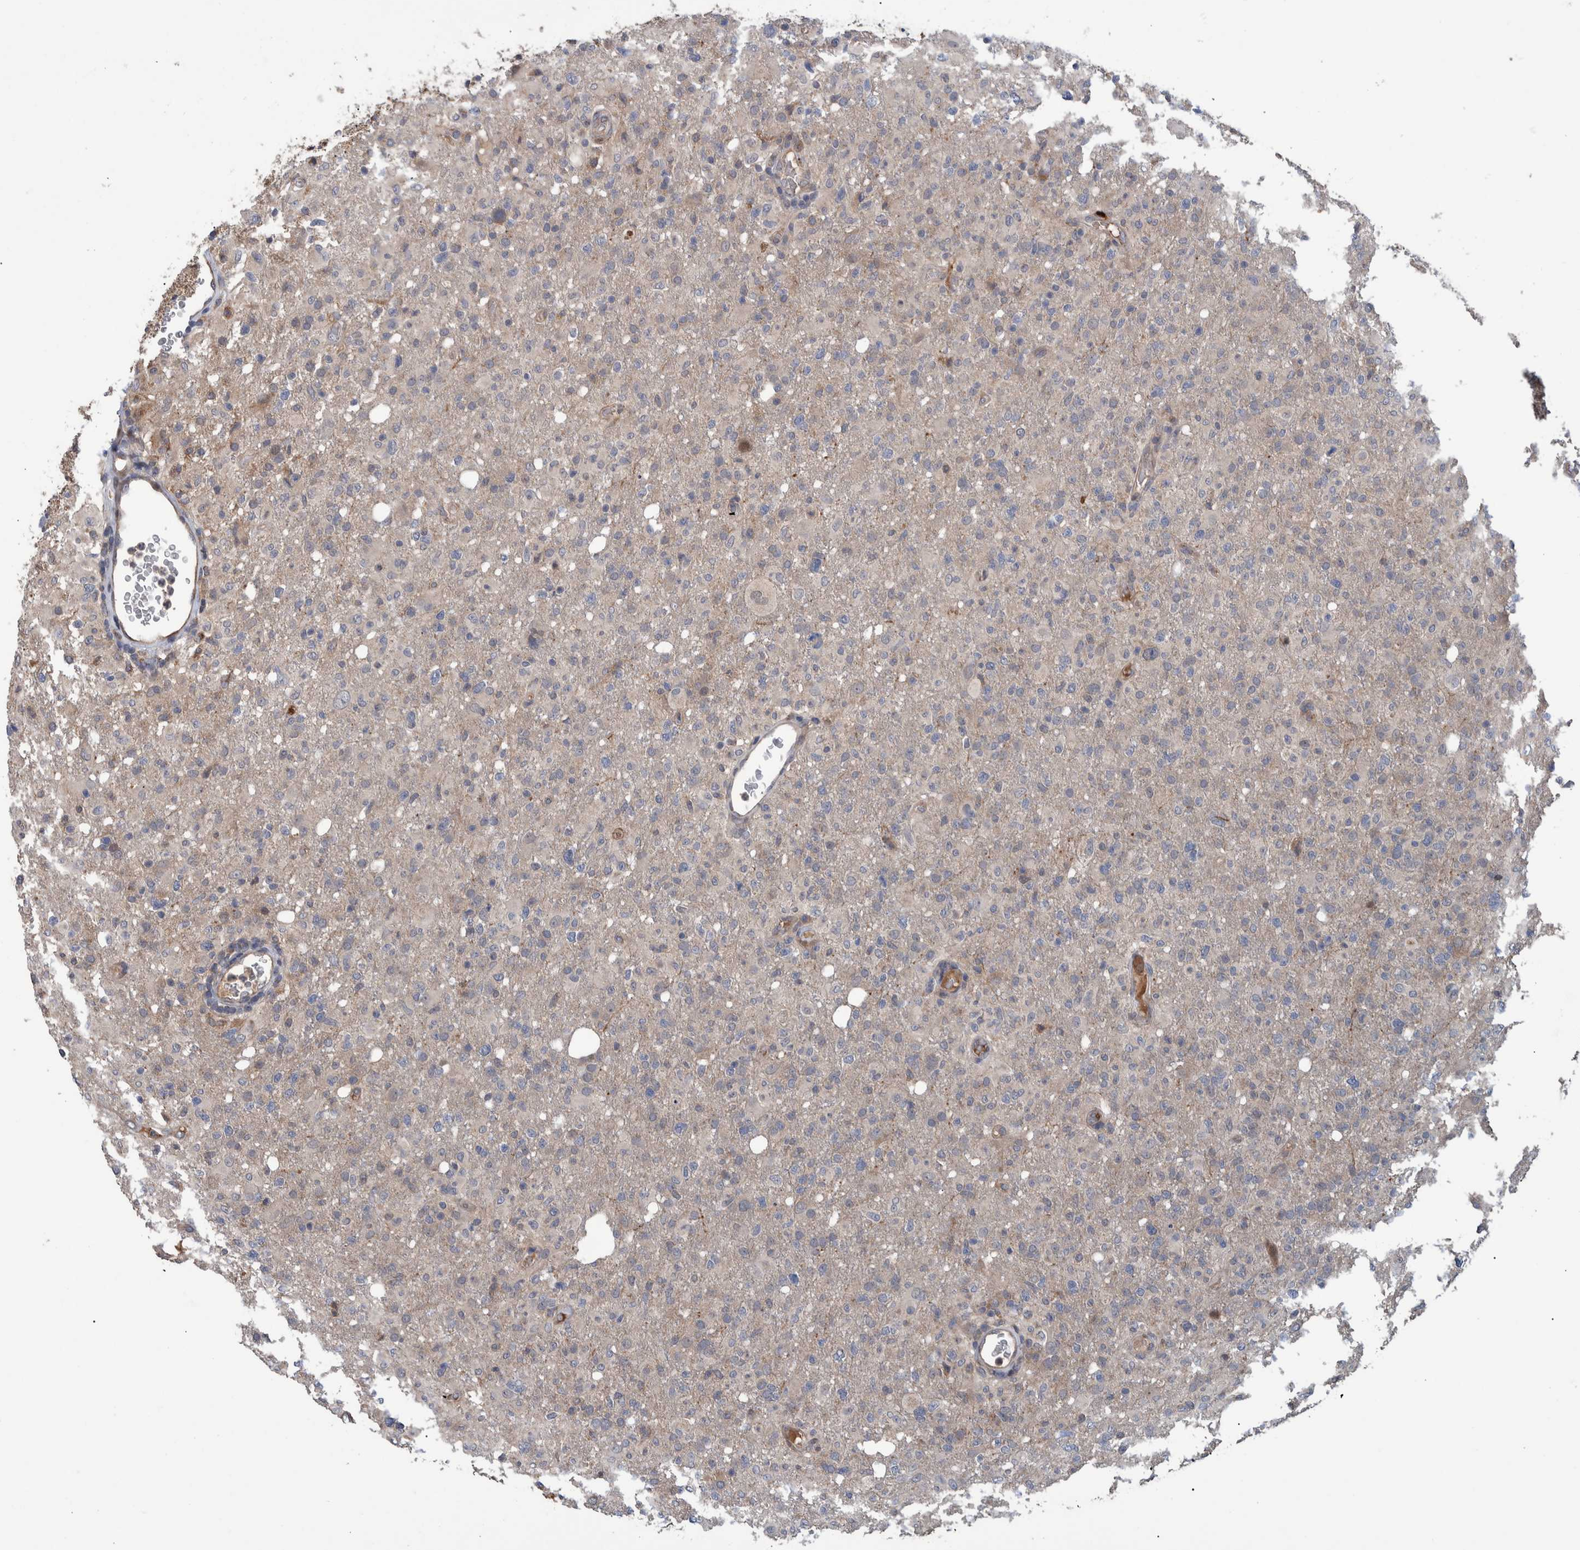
{"staining": {"intensity": "weak", "quantity": "<25%", "location": "cytoplasmic/membranous"}, "tissue": "glioma", "cell_type": "Tumor cells", "image_type": "cancer", "snomed": [{"axis": "morphology", "description": "Glioma, malignant, High grade"}, {"axis": "topography", "description": "Brain"}], "caption": "Immunohistochemistry image of glioma stained for a protein (brown), which shows no expression in tumor cells. (DAB immunohistochemistry (IHC), high magnification).", "gene": "B3GNTL1", "patient": {"sex": "female", "age": 57}}